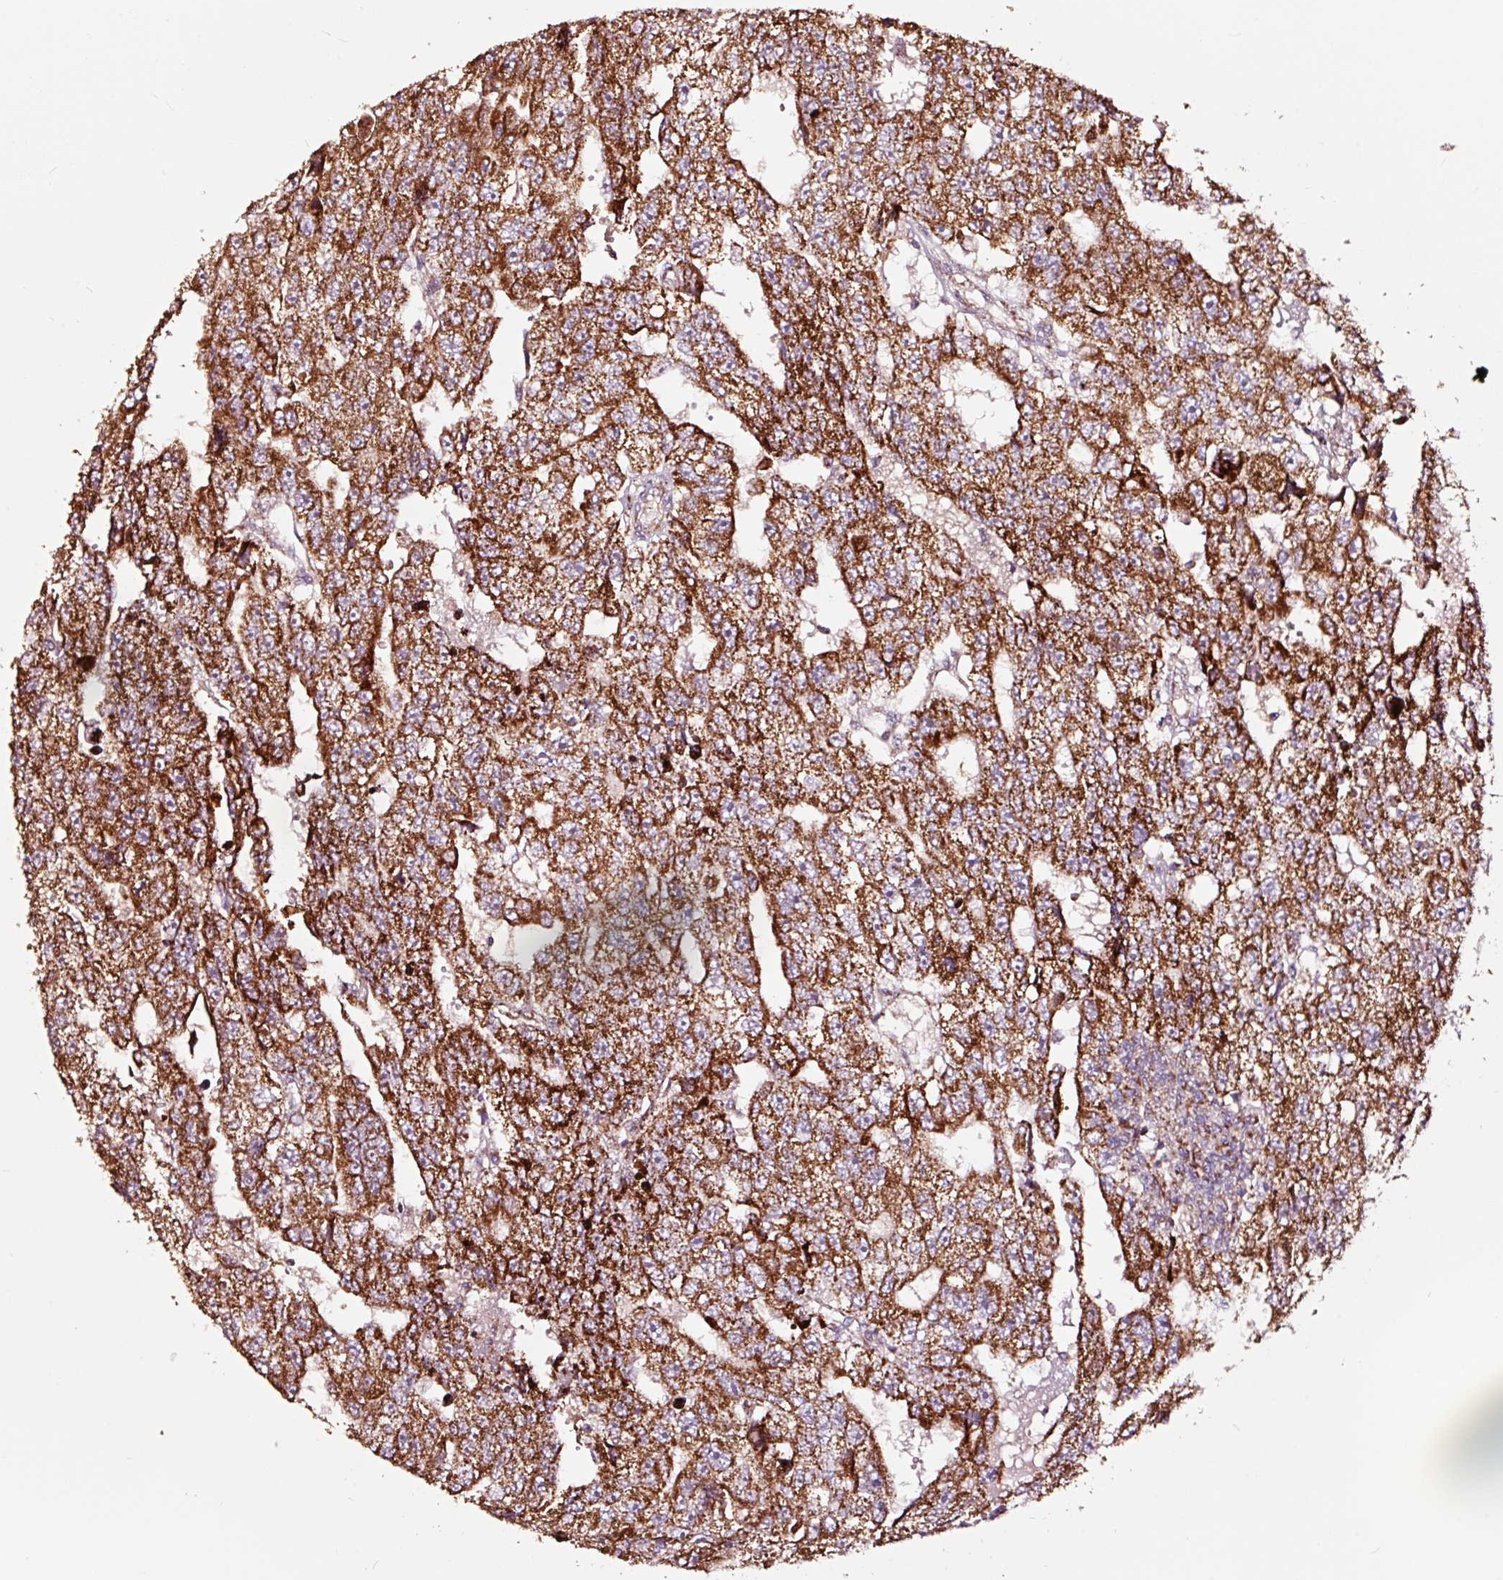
{"staining": {"intensity": "strong", "quantity": ">75%", "location": "cytoplasmic/membranous"}, "tissue": "testis cancer", "cell_type": "Tumor cells", "image_type": "cancer", "snomed": [{"axis": "morphology", "description": "Carcinoma, Embryonal, NOS"}, {"axis": "topography", "description": "Testis"}], "caption": "Brown immunohistochemical staining in human testis embryonal carcinoma reveals strong cytoplasmic/membranous positivity in about >75% of tumor cells. (Brightfield microscopy of DAB IHC at high magnification).", "gene": "TPM1", "patient": {"sex": "male", "age": 20}}